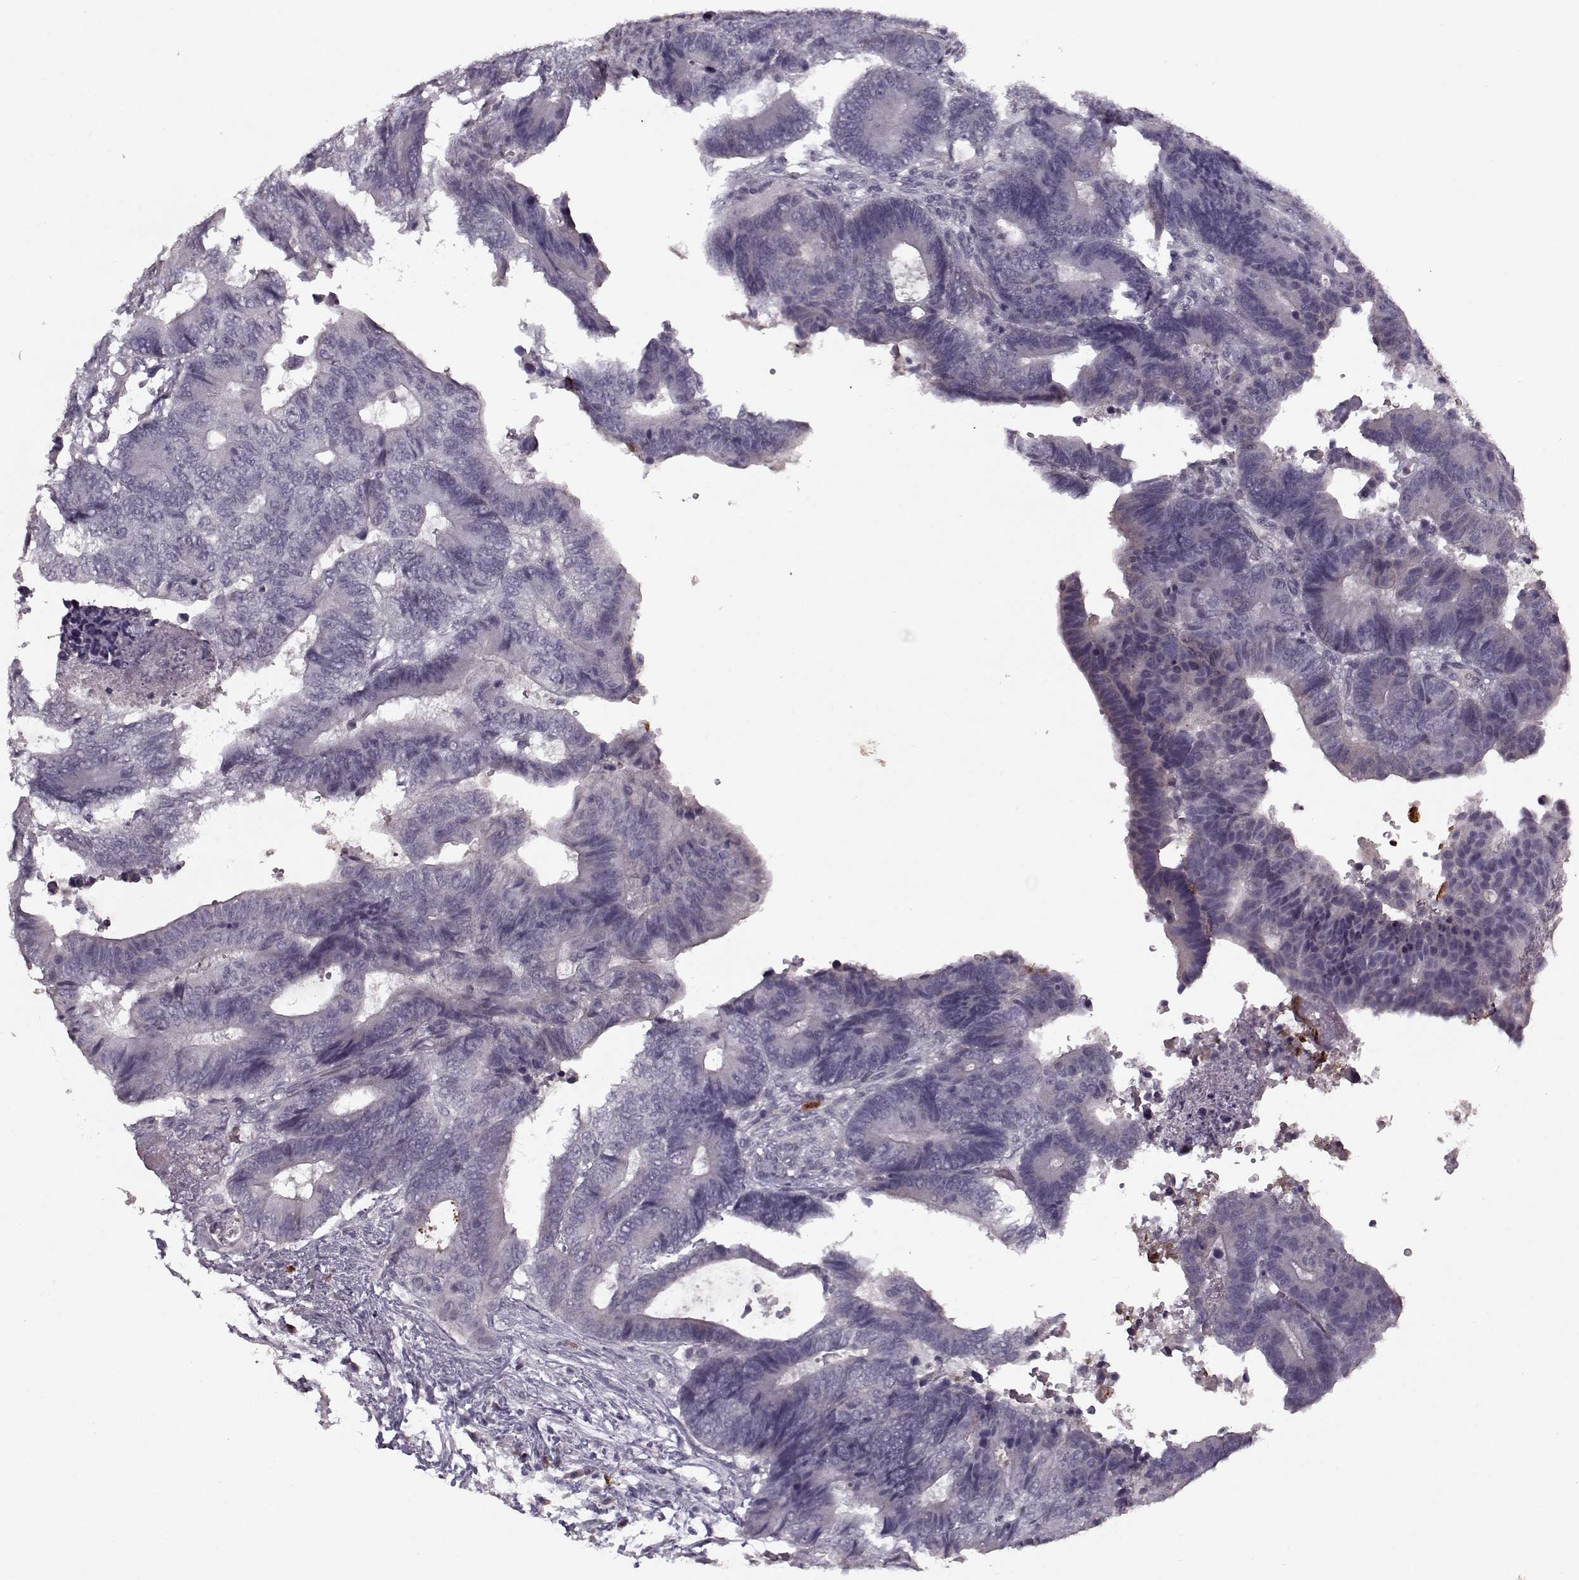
{"staining": {"intensity": "negative", "quantity": "none", "location": "none"}, "tissue": "colorectal cancer", "cell_type": "Tumor cells", "image_type": "cancer", "snomed": [{"axis": "morphology", "description": "Adenocarcinoma, NOS"}, {"axis": "topography", "description": "Colon"}], "caption": "Micrograph shows no protein positivity in tumor cells of colorectal cancer (adenocarcinoma) tissue.", "gene": "KRT9", "patient": {"sex": "female", "age": 48}}